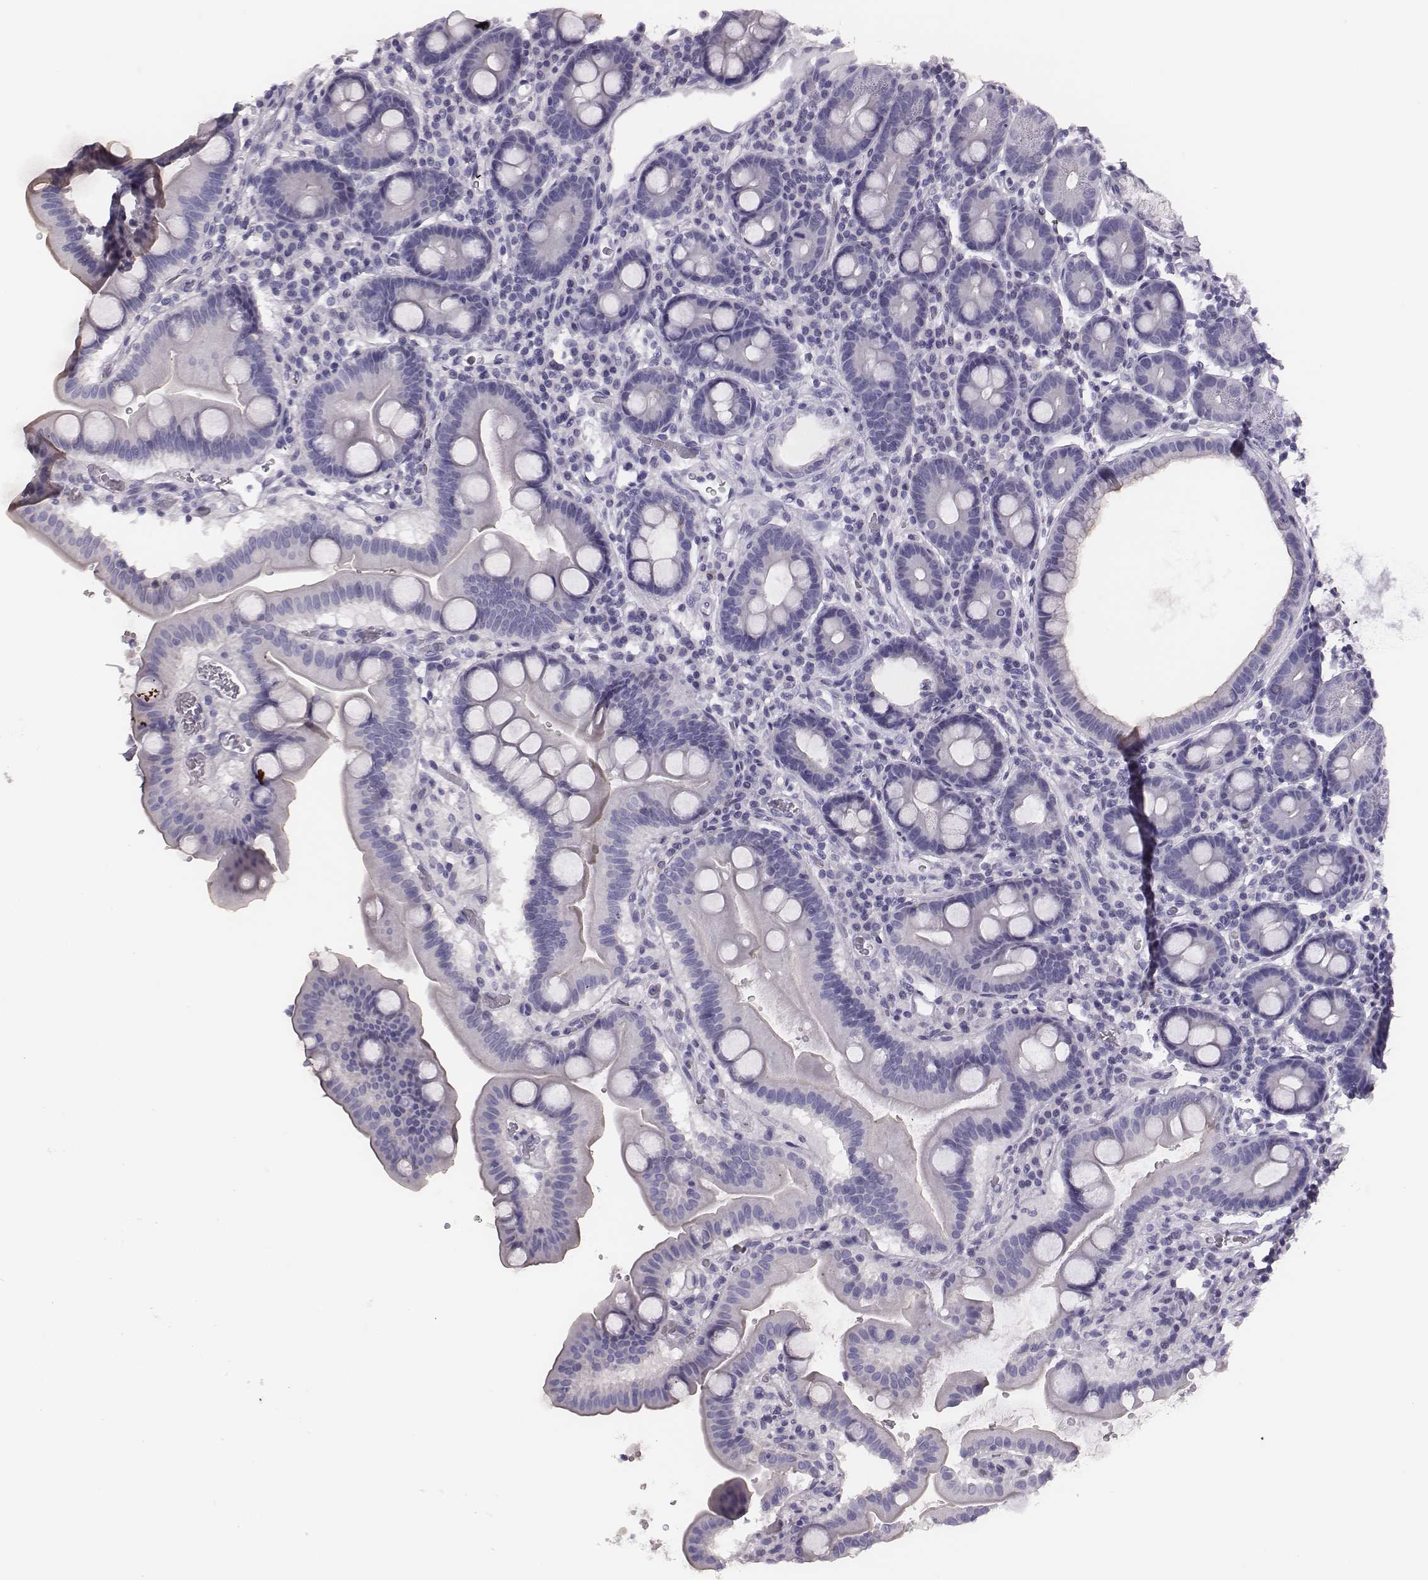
{"staining": {"intensity": "negative", "quantity": "none", "location": "none"}, "tissue": "duodenum", "cell_type": "Glandular cells", "image_type": "normal", "snomed": [{"axis": "morphology", "description": "Normal tissue, NOS"}, {"axis": "topography", "description": "Duodenum"}], "caption": "Human duodenum stained for a protein using immunohistochemistry shows no positivity in glandular cells.", "gene": "H1", "patient": {"sex": "male", "age": 59}}